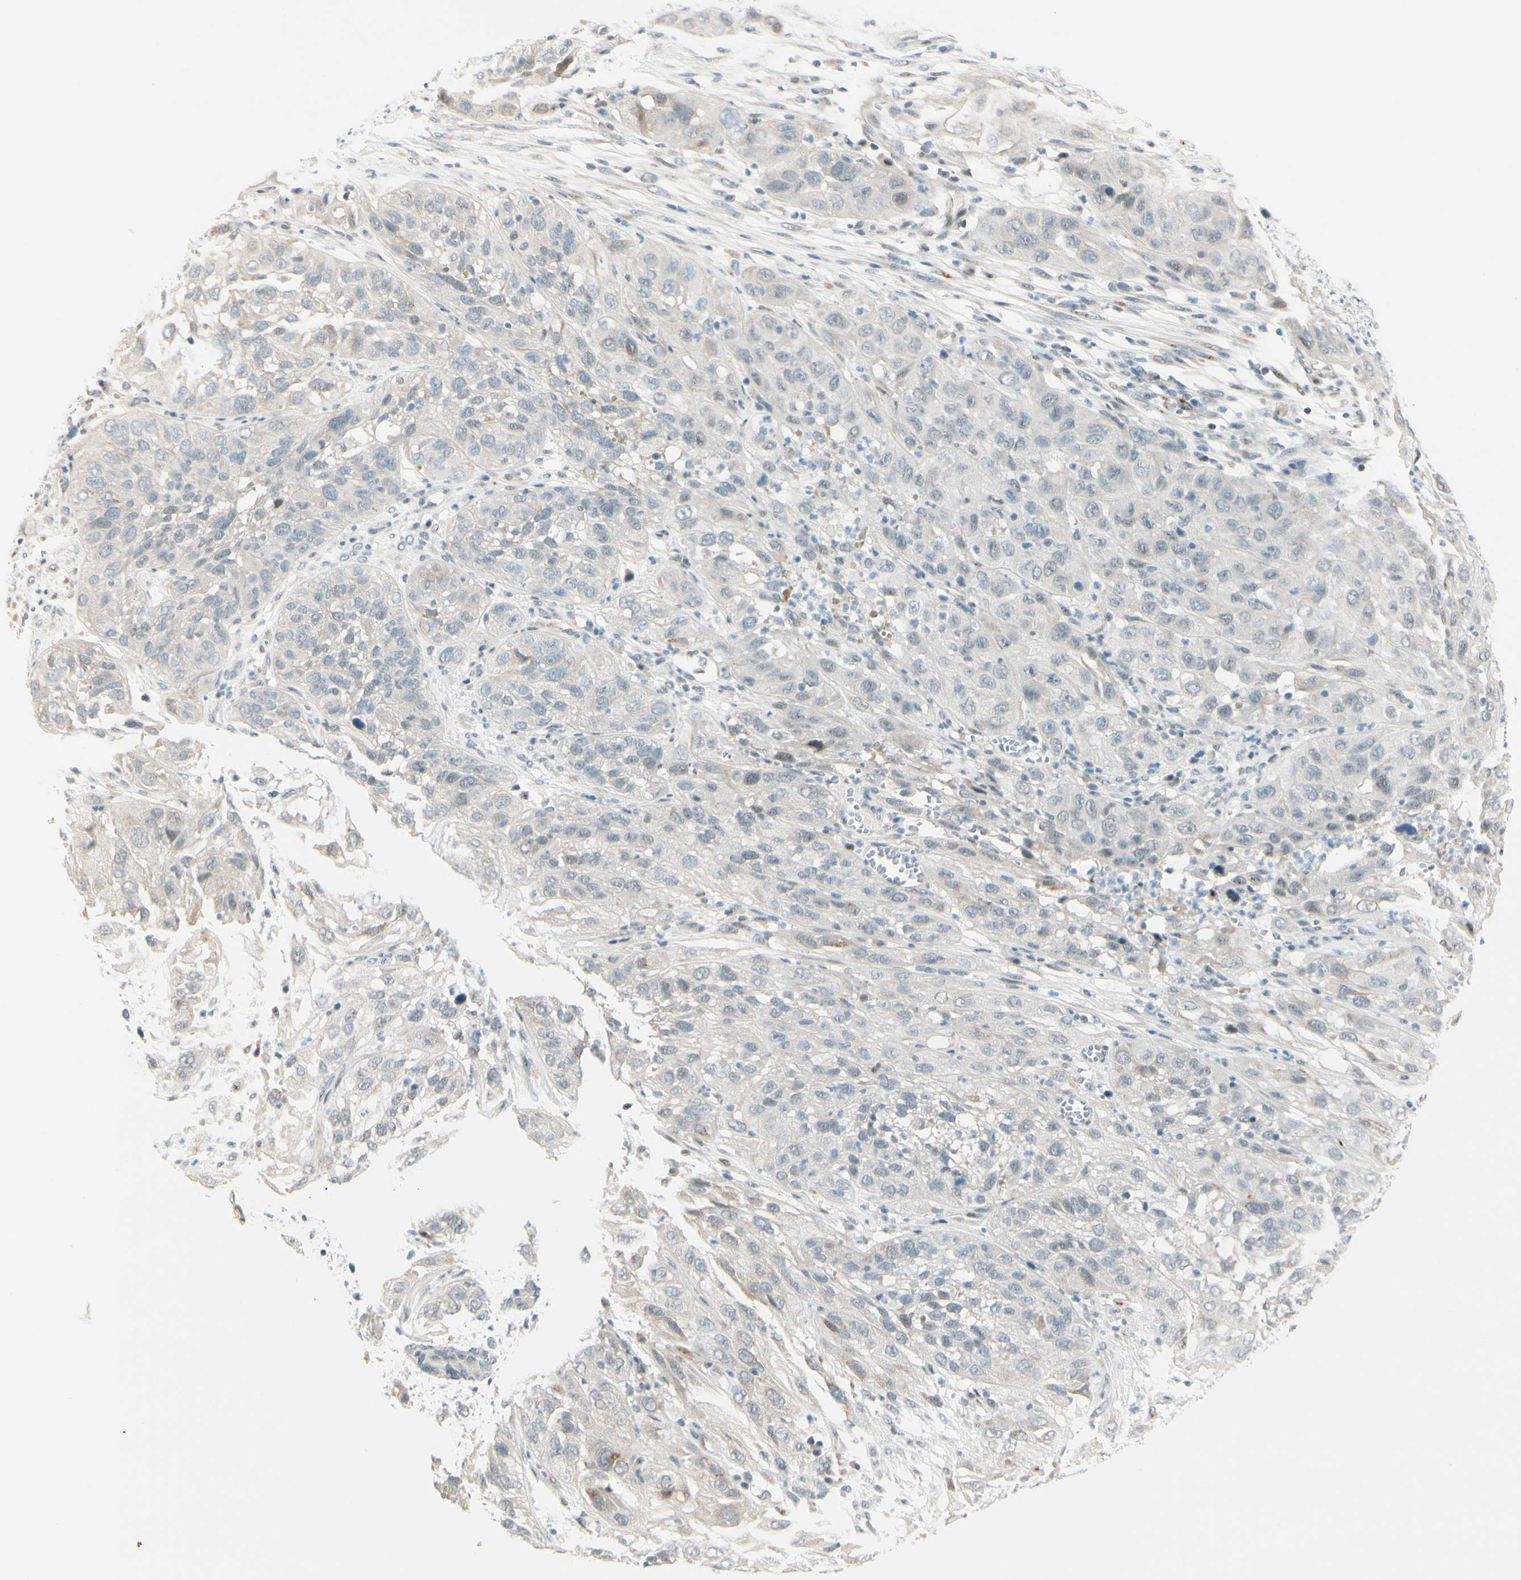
{"staining": {"intensity": "negative", "quantity": "none", "location": "none"}, "tissue": "cervical cancer", "cell_type": "Tumor cells", "image_type": "cancer", "snomed": [{"axis": "morphology", "description": "Squamous cell carcinoma, NOS"}, {"axis": "topography", "description": "Cervix"}], "caption": "An immunohistochemistry histopathology image of cervical cancer (squamous cell carcinoma) is shown. There is no staining in tumor cells of cervical cancer (squamous cell carcinoma).", "gene": "B4GALNT1", "patient": {"sex": "female", "age": 32}}